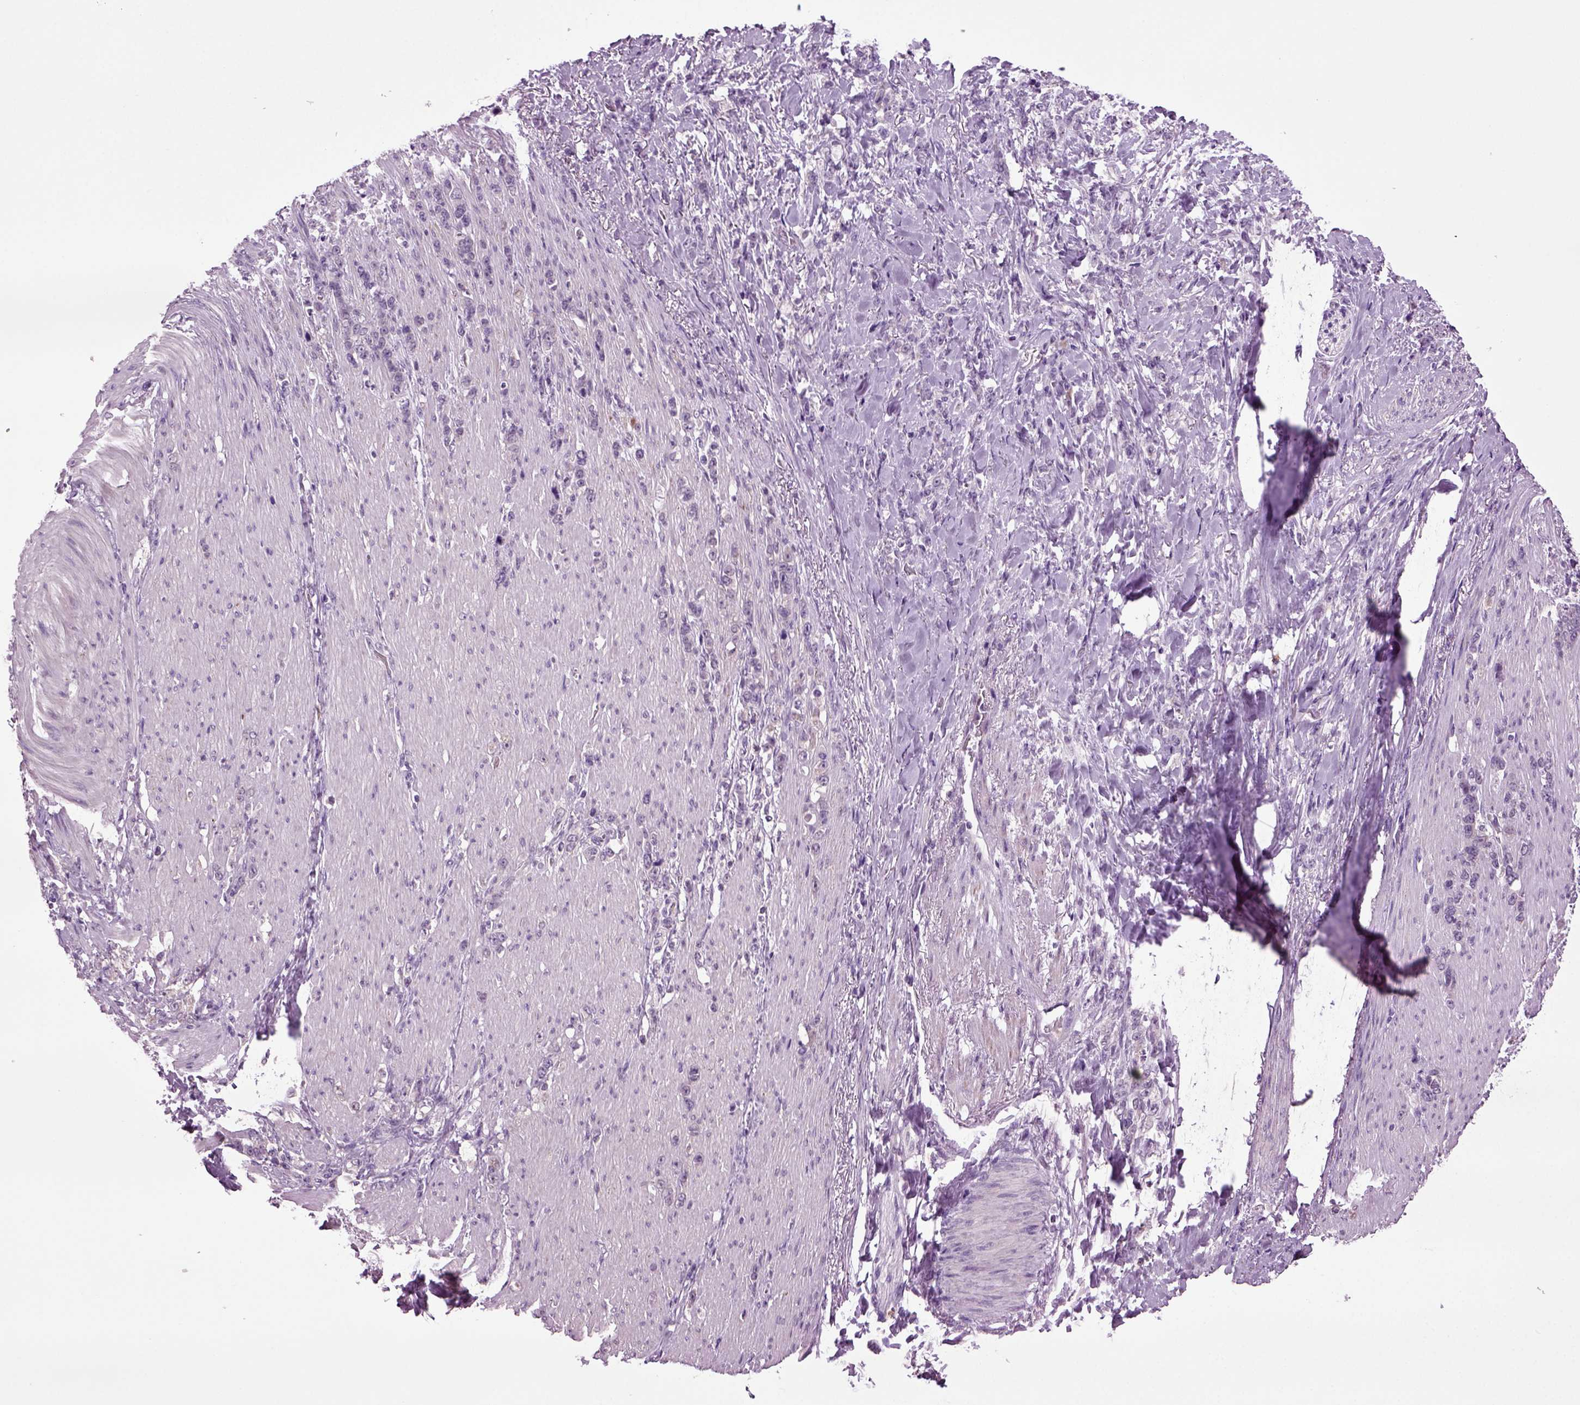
{"staining": {"intensity": "negative", "quantity": "none", "location": "none"}, "tissue": "stomach cancer", "cell_type": "Tumor cells", "image_type": "cancer", "snomed": [{"axis": "morphology", "description": "Adenocarcinoma, NOS"}, {"axis": "topography", "description": "Stomach, lower"}], "caption": "This is an immunohistochemistry (IHC) histopathology image of human adenocarcinoma (stomach). There is no expression in tumor cells.", "gene": "FGF11", "patient": {"sex": "male", "age": 88}}